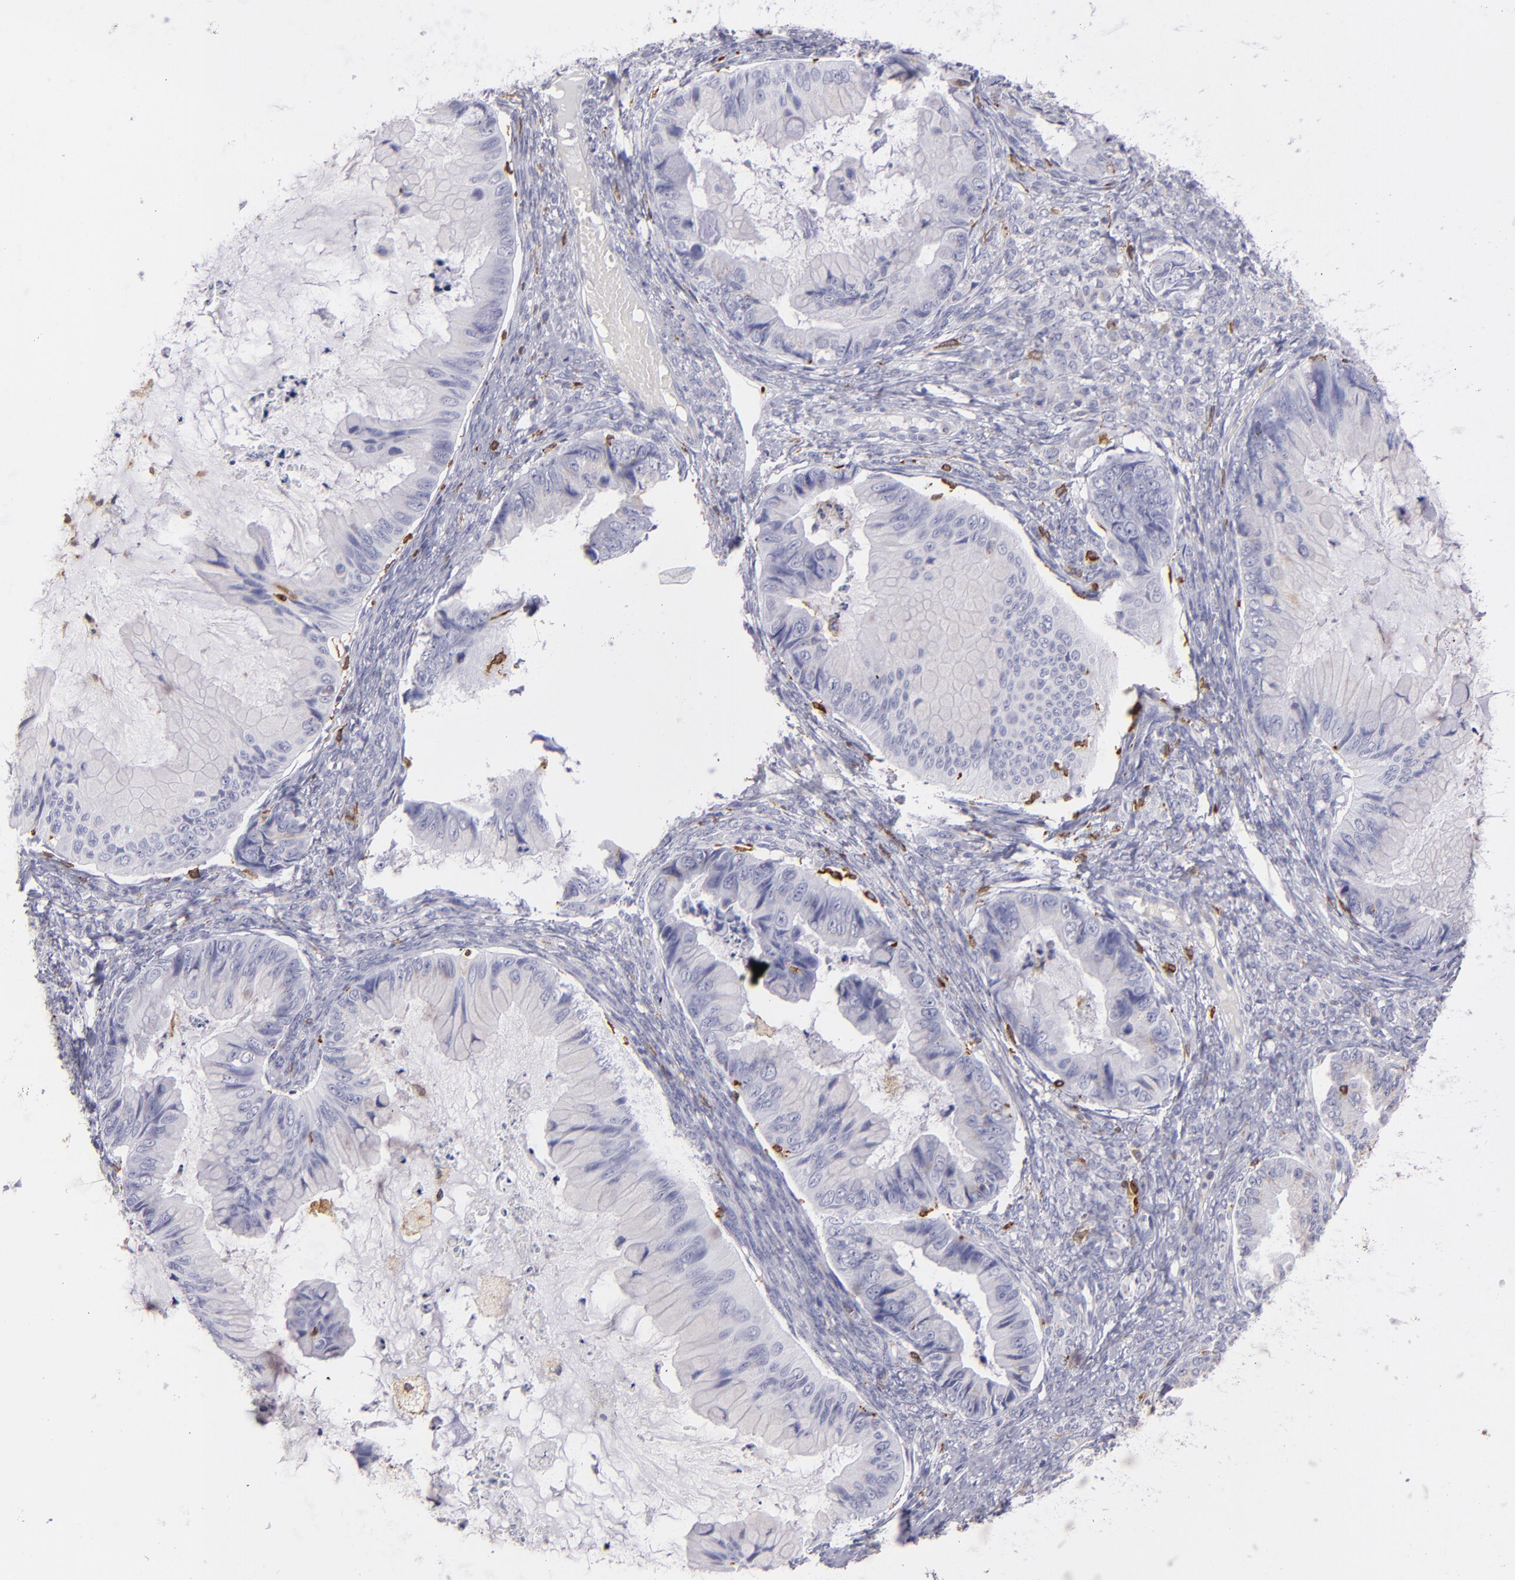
{"staining": {"intensity": "weak", "quantity": "<25%", "location": "cytoplasmic/membranous"}, "tissue": "ovarian cancer", "cell_type": "Tumor cells", "image_type": "cancer", "snomed": [{"axis": "morphology", "description": "Cystadenocarcinoma, mucinous, NOS"}, {"axis": "topography", "description": "Ovary"}], "caption": "Immunohistochemistry photomicrograph of human ovarian cancer stained for a protein (brown), which exhibits no expression in tumor cells.", "gene": "CD74", "patient": {"sex": "female", "age": 36}}